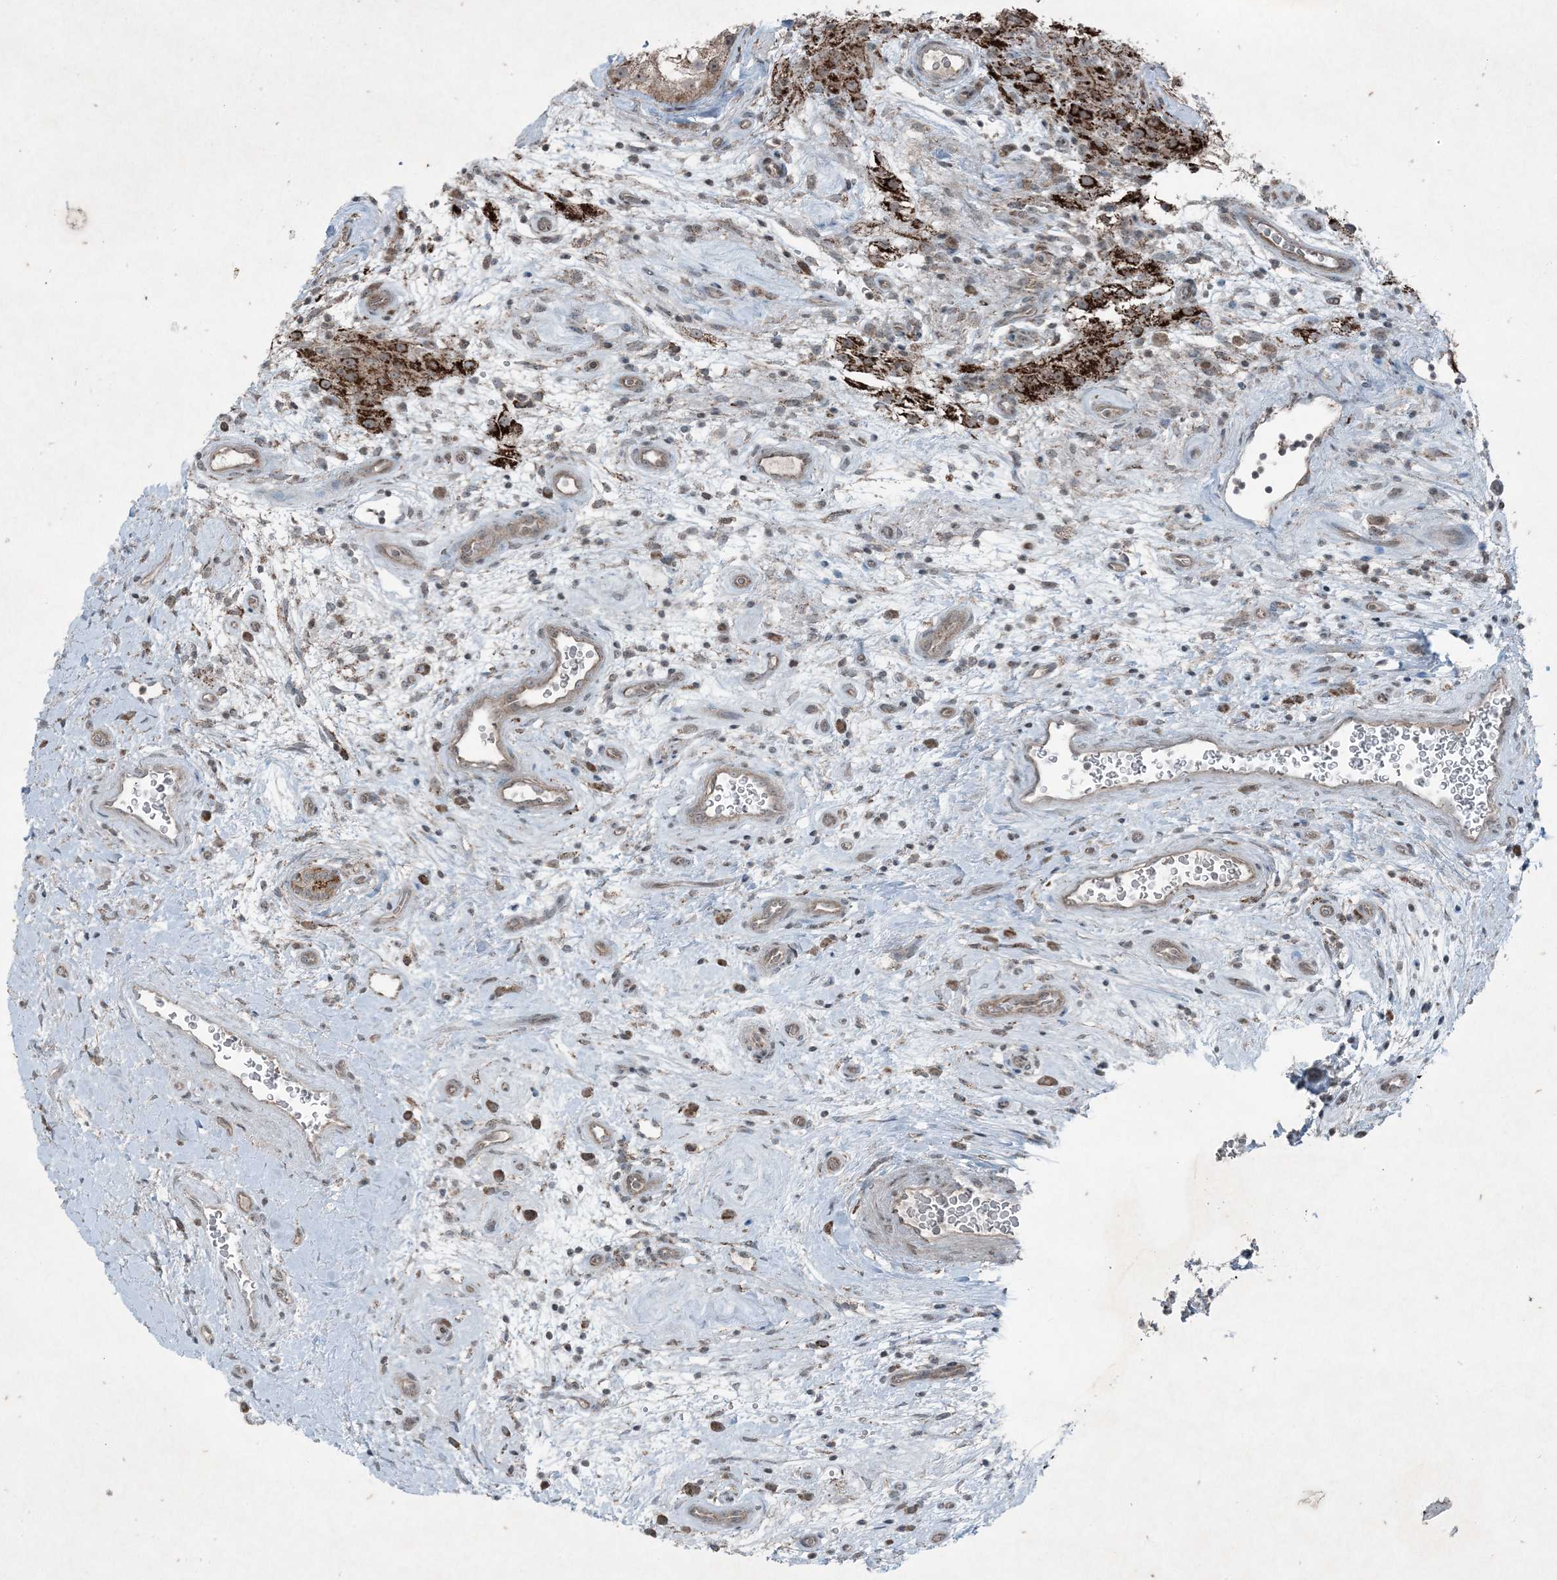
{"staining": {"intensity": "strong", "quantity": ">75%", "location": "cytoplasmic/membranous"}, "tissue": "testis cancer", "cell_type": "Tumor cells", "image_type": "cancer", "snomed": [{"axis": "morphology", "description": "Seminoma, NOS"}, {"axis": "topography", "description": "Testis"}], "caption": "IHC photomicrograph of human testis seminoma stained for a protein (brown), which reveals high levels of strong cytoplasmic/membranous expression in approximately >75% of tumor cells.", "gene": "PC", "patient": {"sex": "male", "age": 49}}